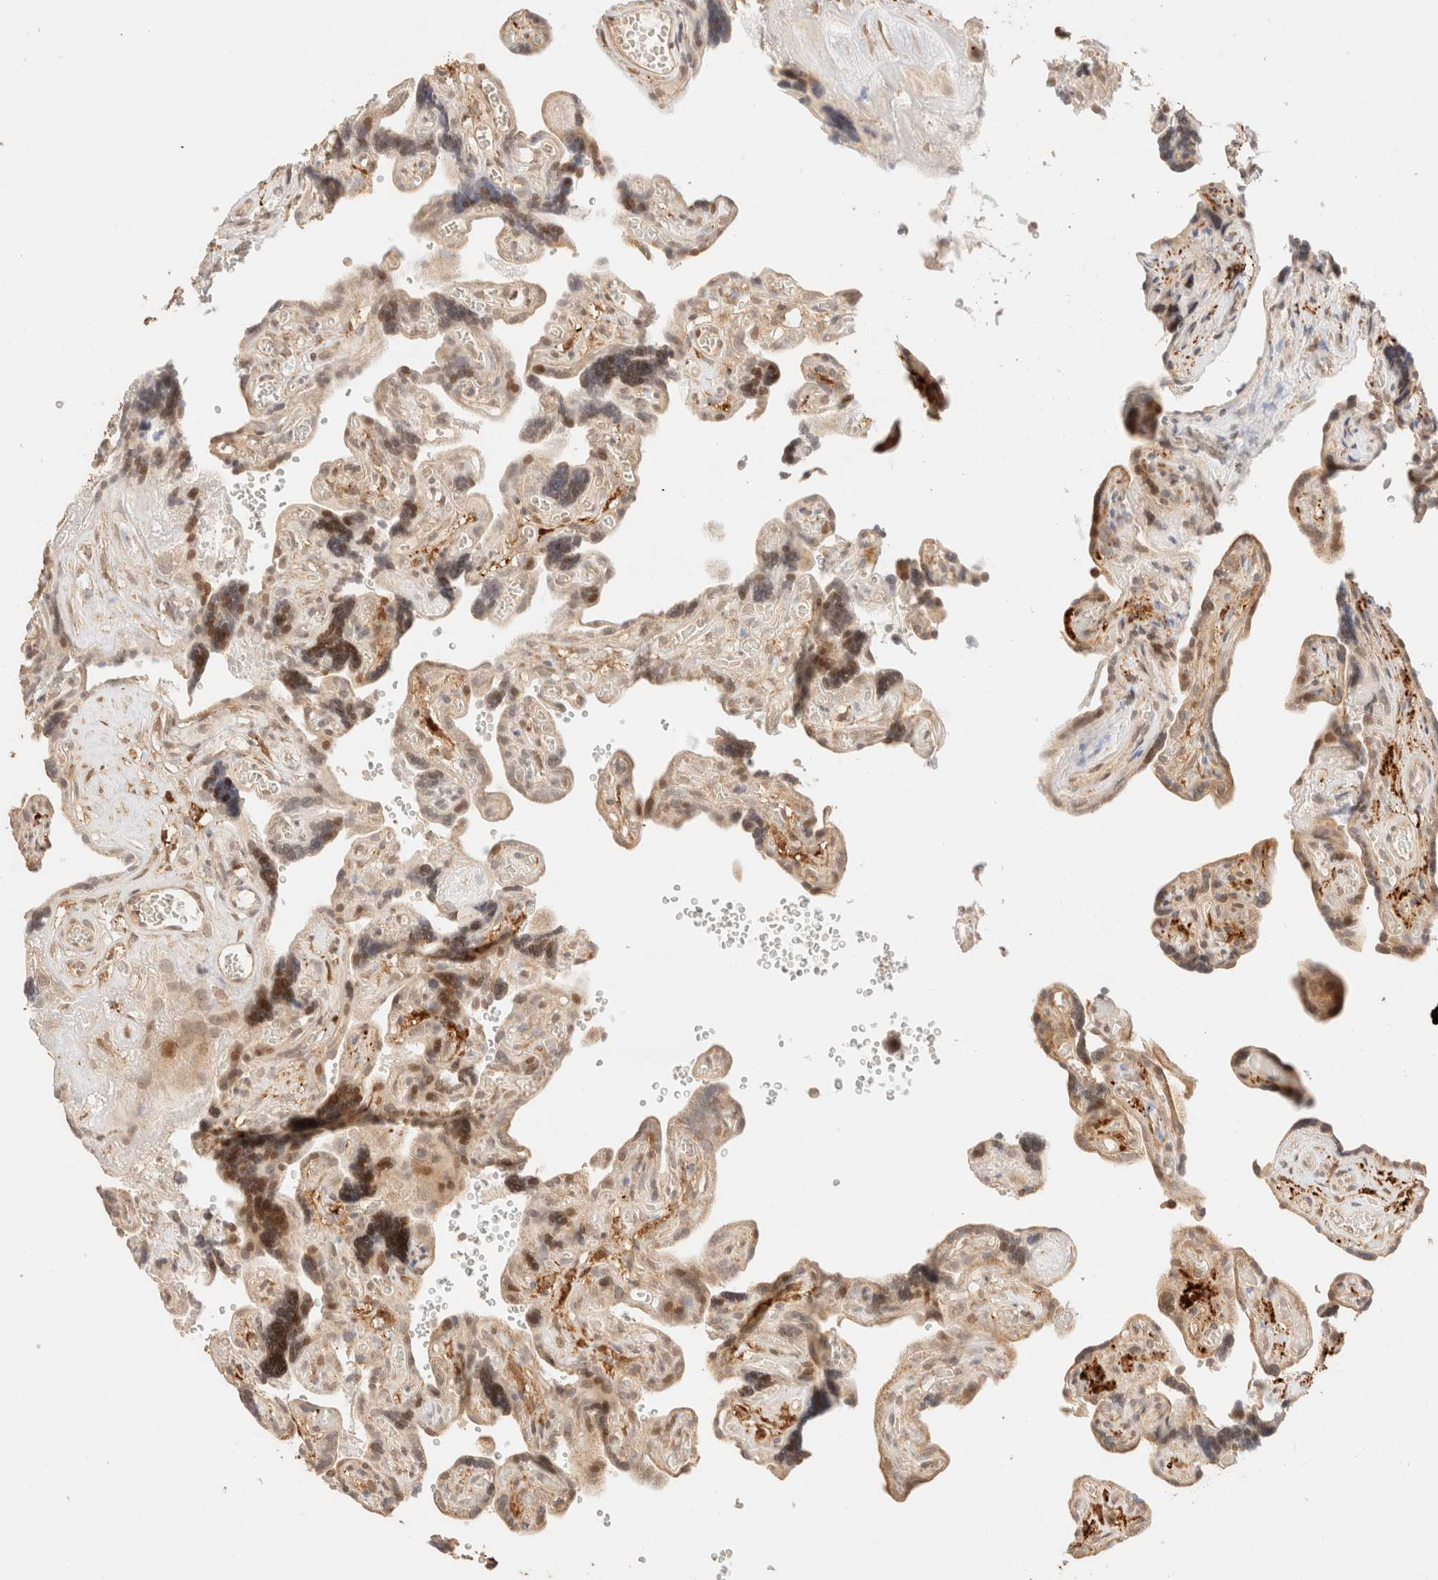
{"staining": {"intensity": "weak", "quantity": ">75%", "location": "cytoplasmic/membranous"}, "tissue": "placenta", "cell_type": "Trophoblastic cells", "image_type": "normal", "snomed": [{"axis": "morphology", "description": "Normal tissue, NOS"}, {"axis": "topography", "description": "Placenta"}], "caption": "Normal placenta displays weak cytoplasmic/membranous positivity in approximately >75% of trophoblastic cells, visualized by immunohistochemistry. Using DAB (3,3'-diaminobenzidine) (brown) and hematoxylin (blue) stains, captured at high magnification using brightfield microscopy.", "gene": "TACO1", "patient": {"sex": "female", "age": 30}}